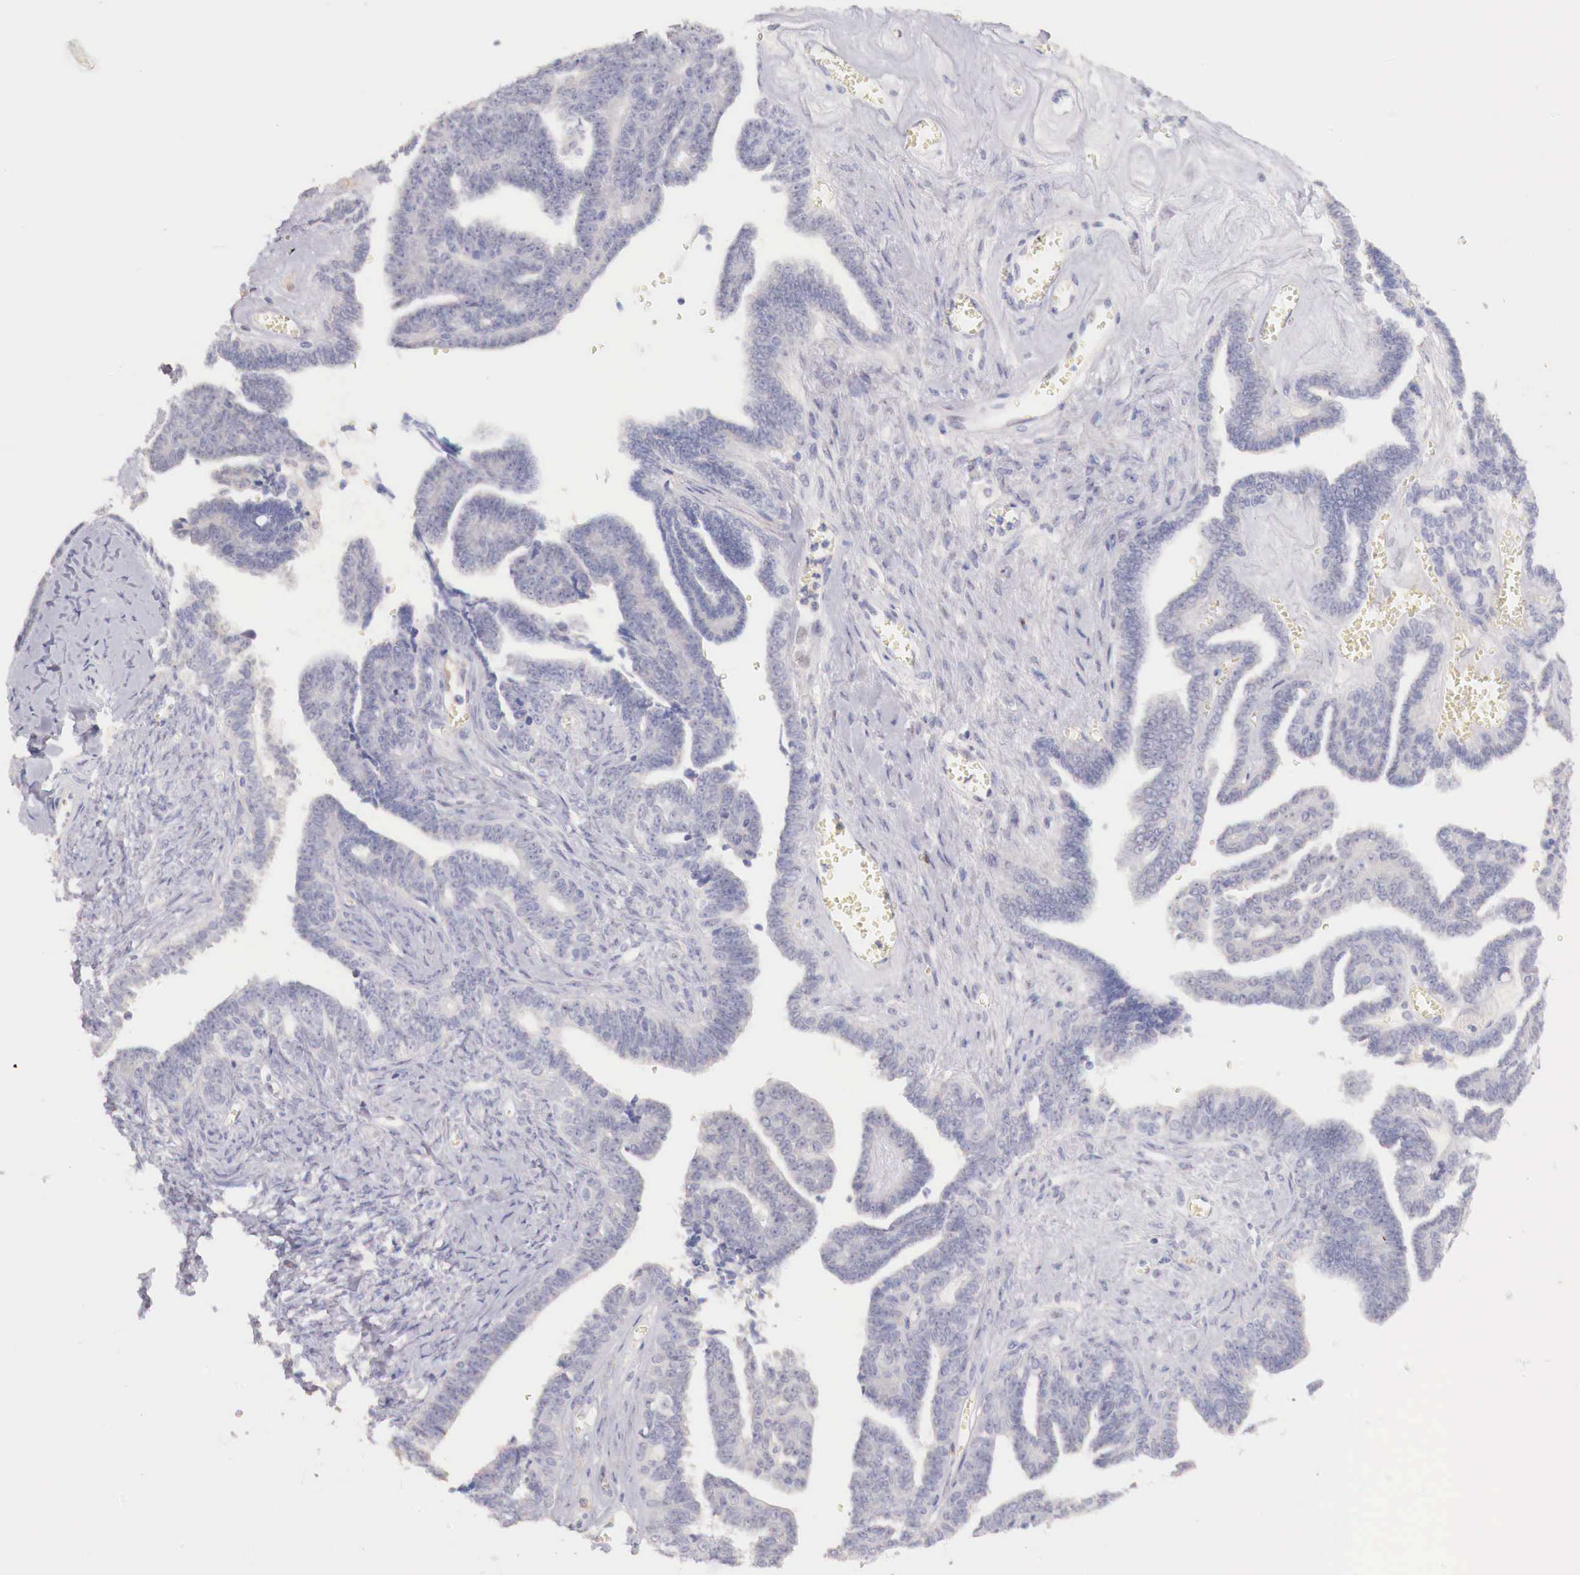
{"staining": {"intensity": "negative", "quantity": "none", "location": "none"}, "tissue": "ovarian cancer", "cell_type": "Tumor cells", "image_type": "cancer", "snomed": [{"axis": "morphology", "description": "Cystadenocarcinoma, serous, NOS"}, {"axis": "topography", "description": "Ovary"}], "caption": "Tumor cells show no significant positivity in ovarian cancer.", "gene": "ITIH6", "patient": {"sex": "female", "age": 71}}